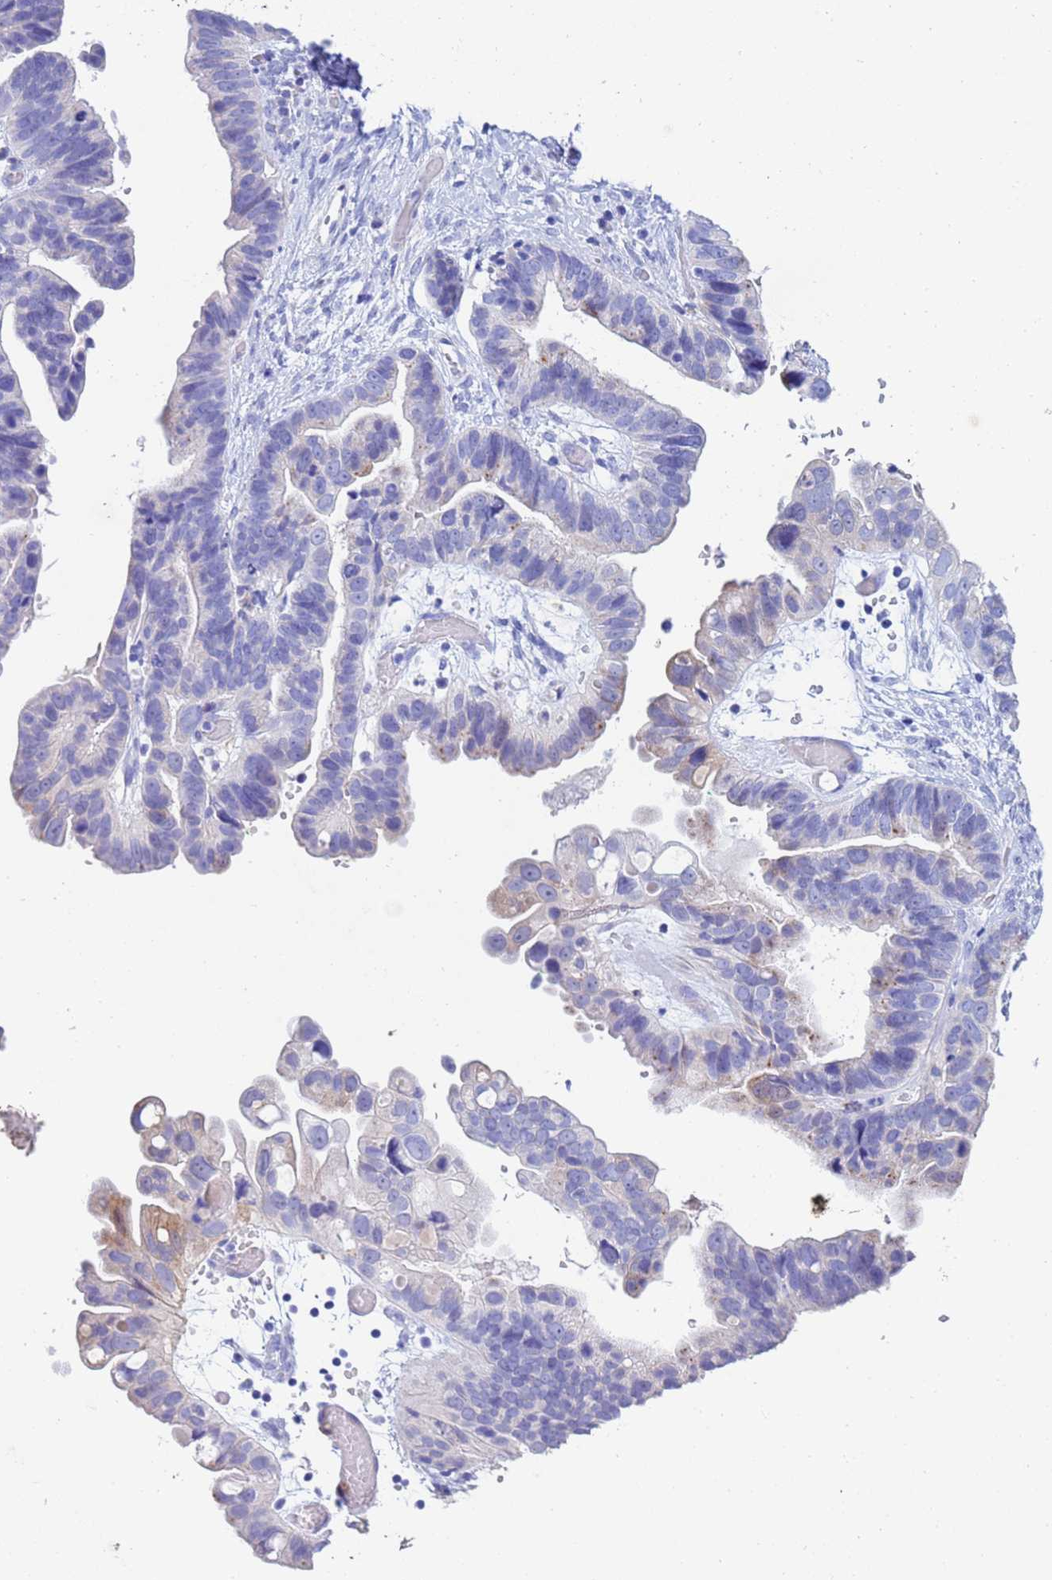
{"staining": {"intensity": "weak", "quantity": "<25%", "location": "cytoplasmic/membranous"}, "tissue": "ovarian cancer", "cell_type": "Tumor cells", "image_type": "cancer", "snomed": [{"axis": "morphology", "description": "Cystadenocarcinoma, serous, NOS"}, {"axis": "topography", "description": "Ovary"}], "caption": "An immunohistochemistry photomicrograph of ovarian cancer is shown. There is no staining in tumor cells of ovarian cancer. Brightfield microscopy of IHC stained with DAB (brown) and hematoxylin (blue), captured at high magnification.", "gene": "CSTB", "patient": {"sex": "female", "age": 56}}